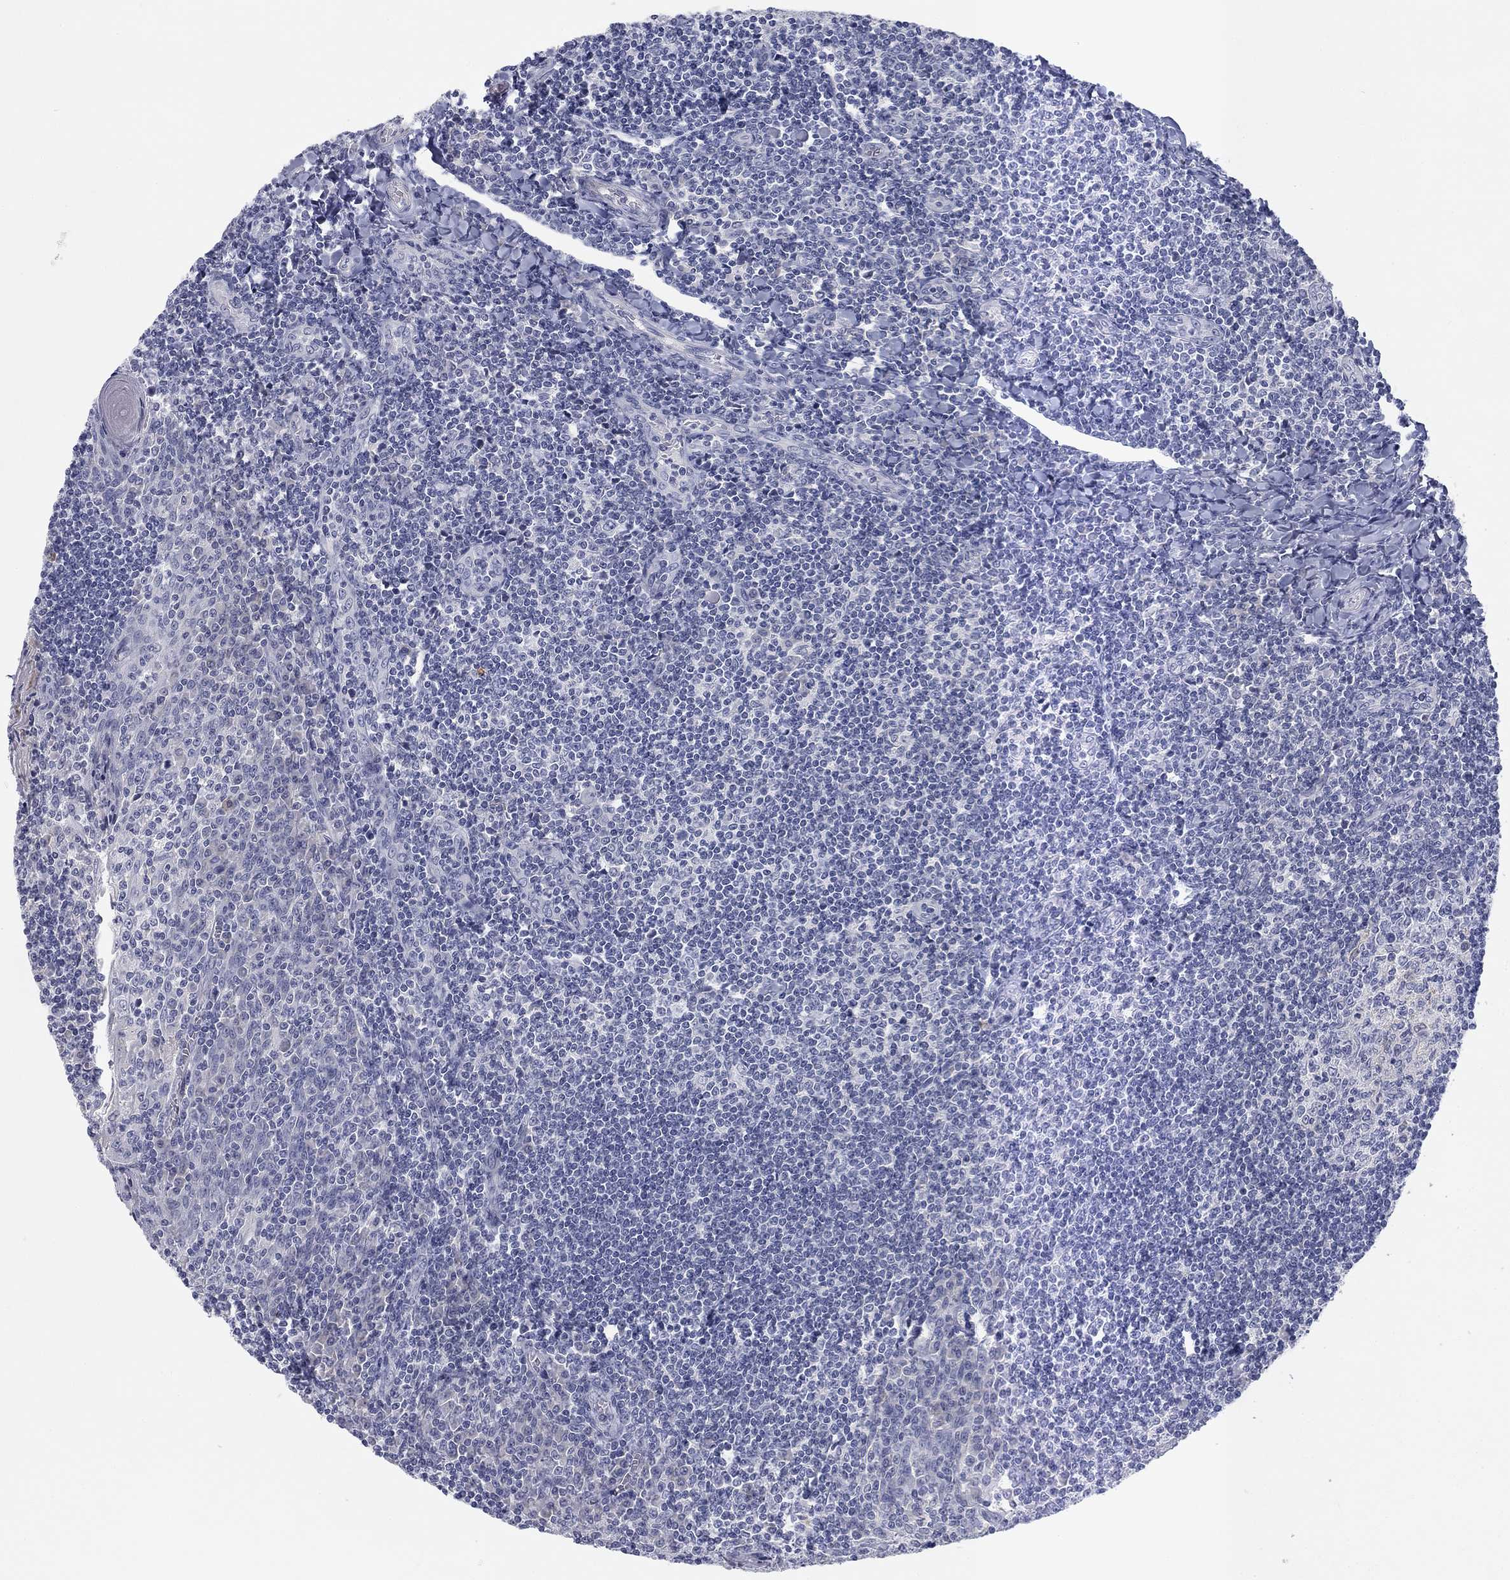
{"staining": {"intensity": "negative", "quantity": "none", "location": "none"}, "tissue": "tonsil", "cell_type": "Germinal center cells", "image_type": "normal", "snomed": [{"axis": "morphology", "description": "Normal tissue, NOS"}, {"axis": "topography", "description": "Tonsil"}], "caption": "DAB immunohistochemical staining of normal human tonsil demonstrates no significant positivity in germinal center cells. Brightfield microscopy of IHC stained with DAB (3,3'-diaminobenzidine) (brown) and hematoxylin (blue), captured at high magnification.", "gene": "CALB1", "patient": {"sex": "female", "age": 12}}